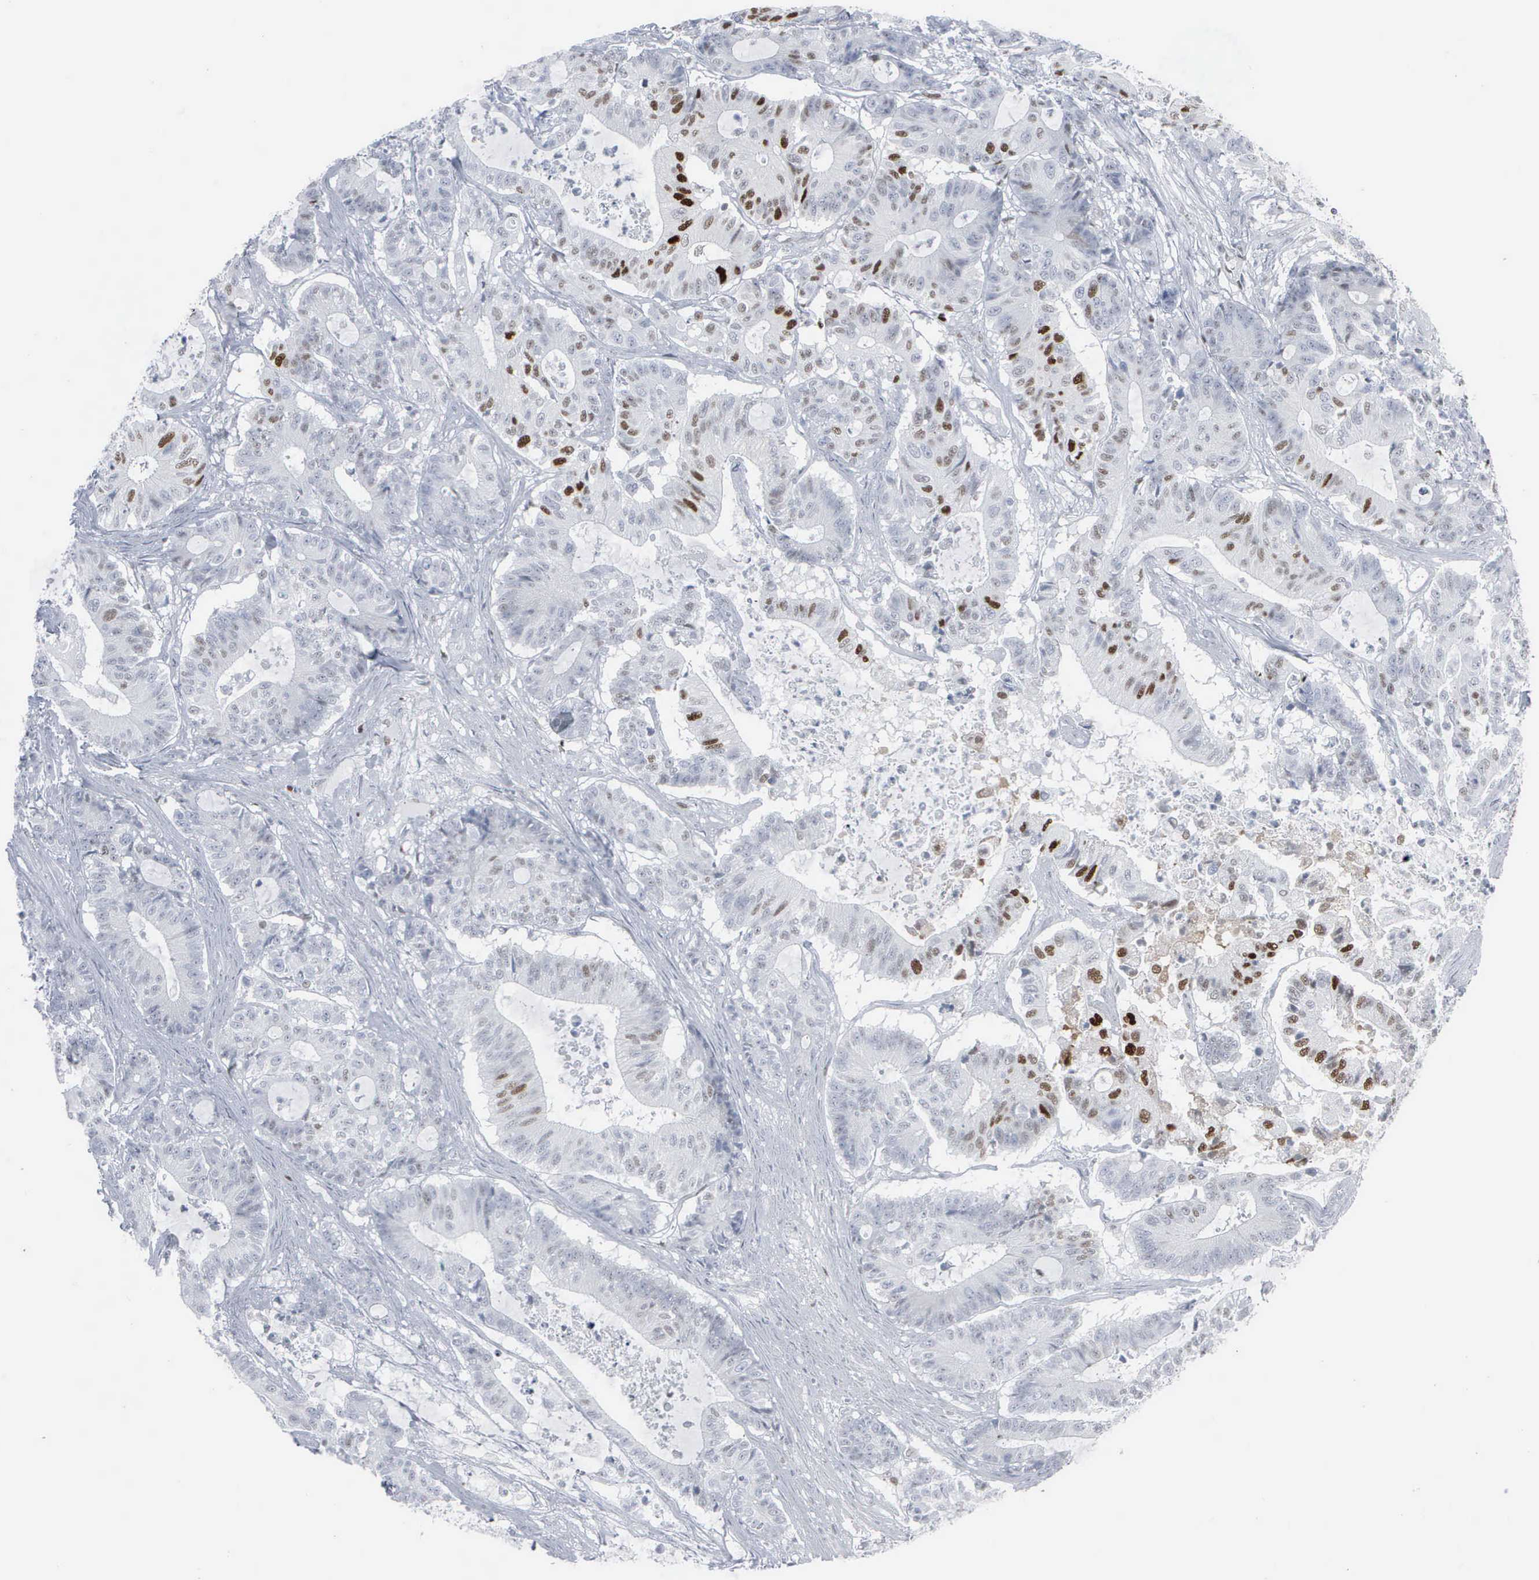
{"staining": {"intensity": "strong", "quantity": "<25%", "location": "nuclear"}, "tissue": "colorectal cancer", "cell_type": "Tumor cells", "image_type": "cancer", "snomed": [{"axis": "morphology", "description": "Adenocarcinoma, NOS"}, {"axis": "topography", "description": "Colon"}], "caption": "Immunohistochemical staining of human colorectal adenocarcinoma displays strong nuclear protein staining in approximately <25% of tumor cells.", "gene": "CCND3", "patient": {"sex": "female", "age": 84}}